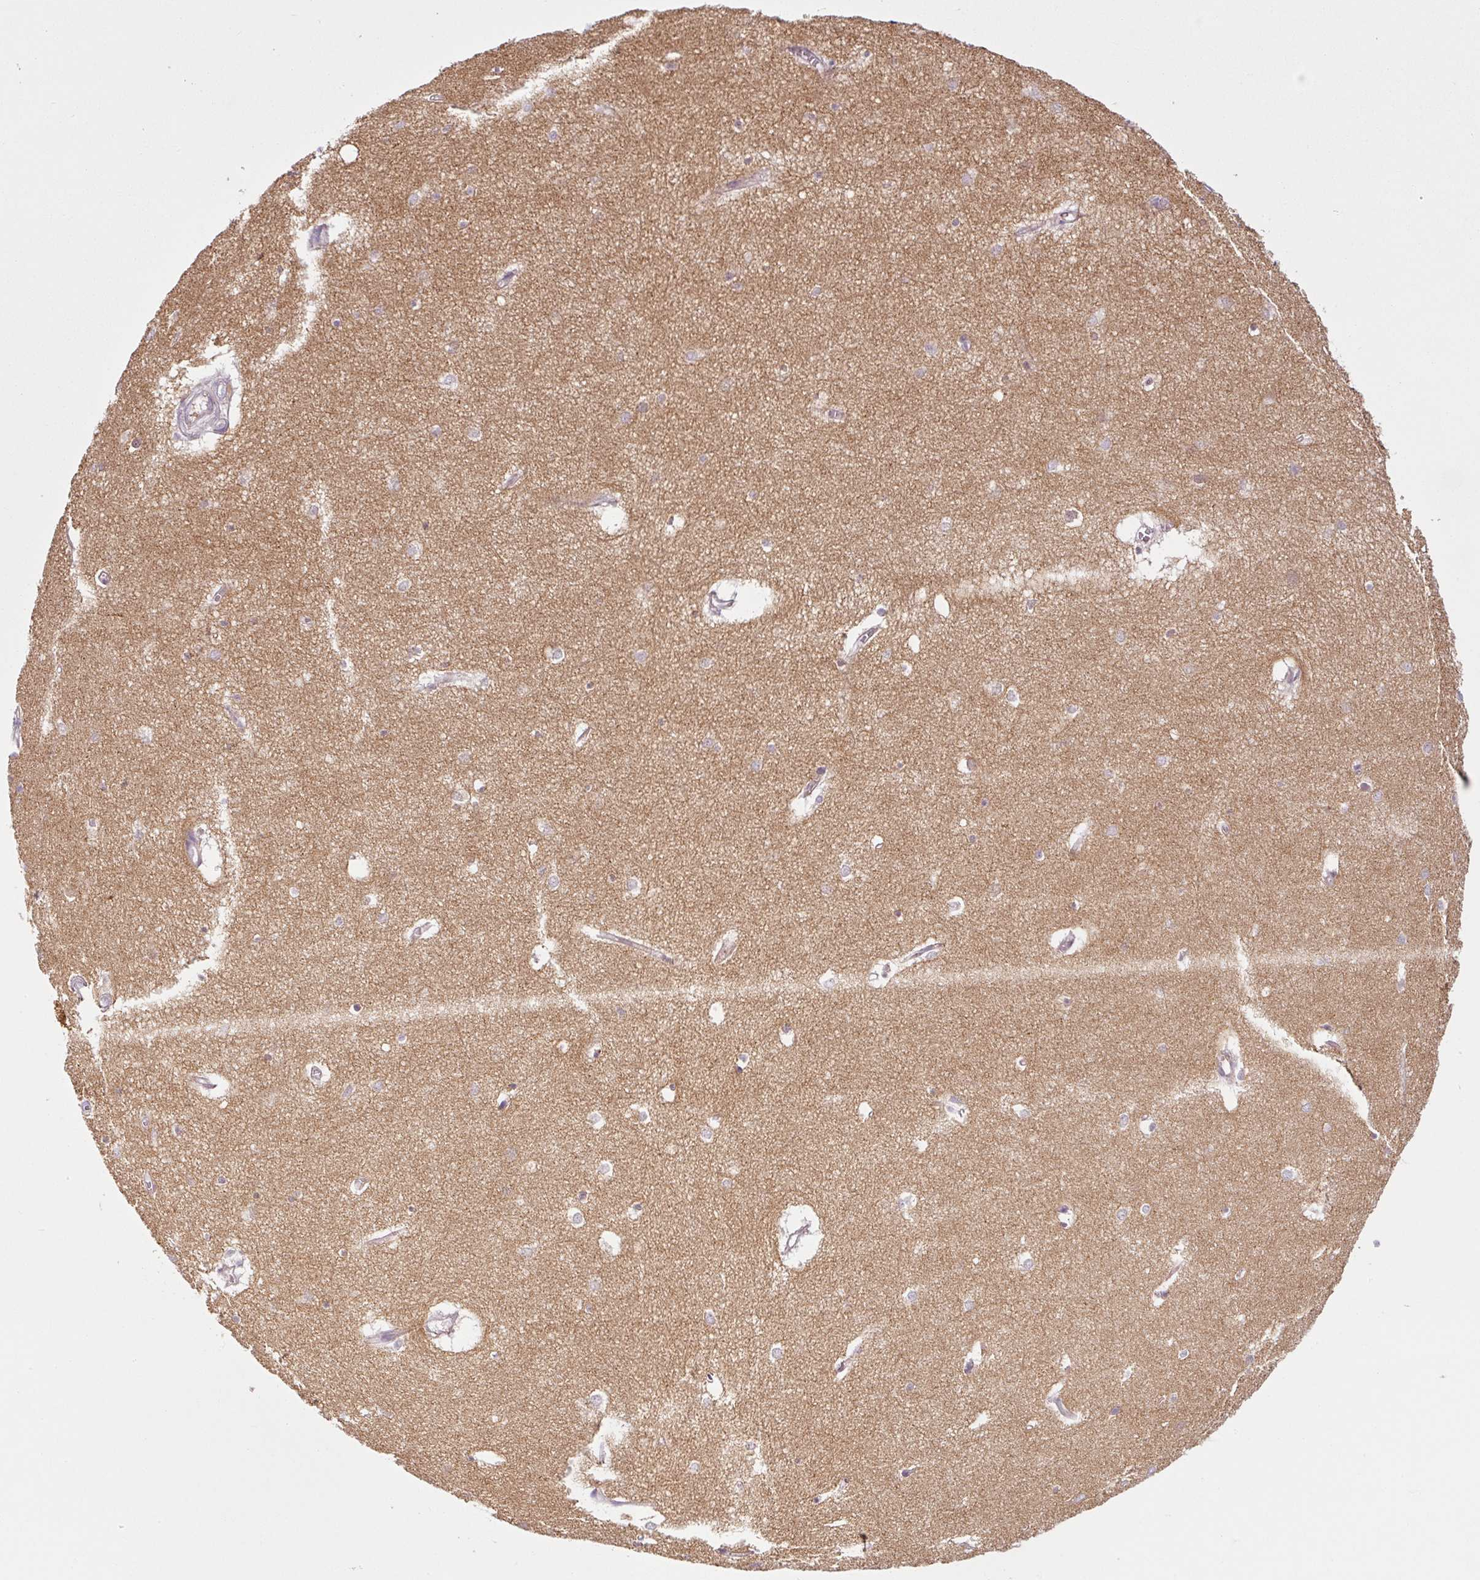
{"staining": {"intensity": "negative", "quantity": "none", "location": "none"}, "tissue": "hippocampus", "cell_type": "Glial cells", "image_type": "normal", "snomed": [{"axis": "morphology", "description": "Normal tissue, NOS"}, {"axis": "topography", "description": "Hippocampus"}], "caption": "High power microscopy image of an IHC image of benign hippocampus, revealing no significant staining in glial cells.", "gene": "PRKAA2", "patient": {"sex": "female", "age": 64}}